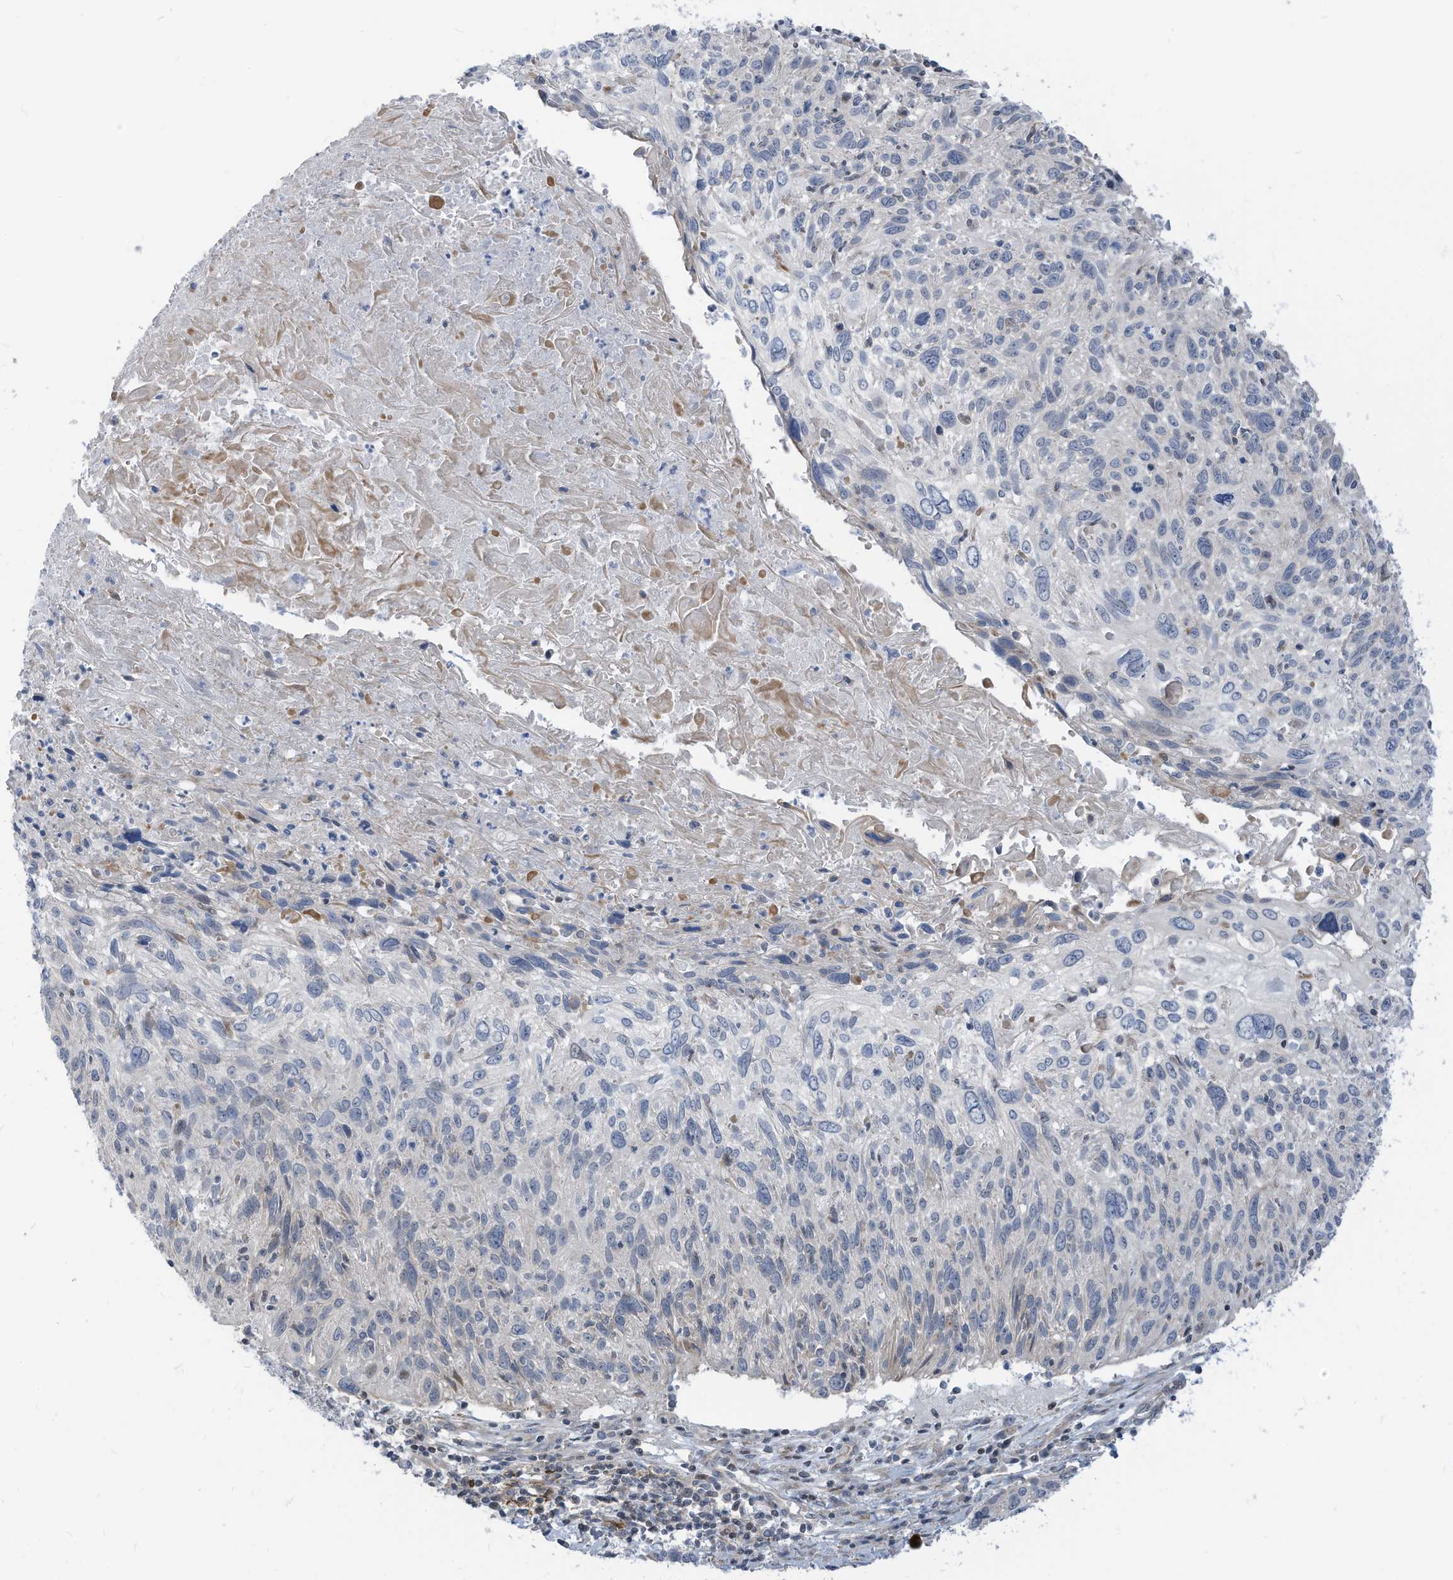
{"staining": {"intensity": "negative", "quantity": "none", "location": "none"}, "tissue": "cervical cancer", "cell_type": "Tumor cells", "image_type": "cancer", "snomed": [{"axis": "morphology", "description": "Squamous cell carcinoma, NOS"}, {"axis": "topography", "description": "Cervix"}], "caption": "The IHC image has no significant staining in tumor cells of cervical cancer tissue.", "gene": "GPATCH3", "patient": {"sex": "female", "age": 51}}